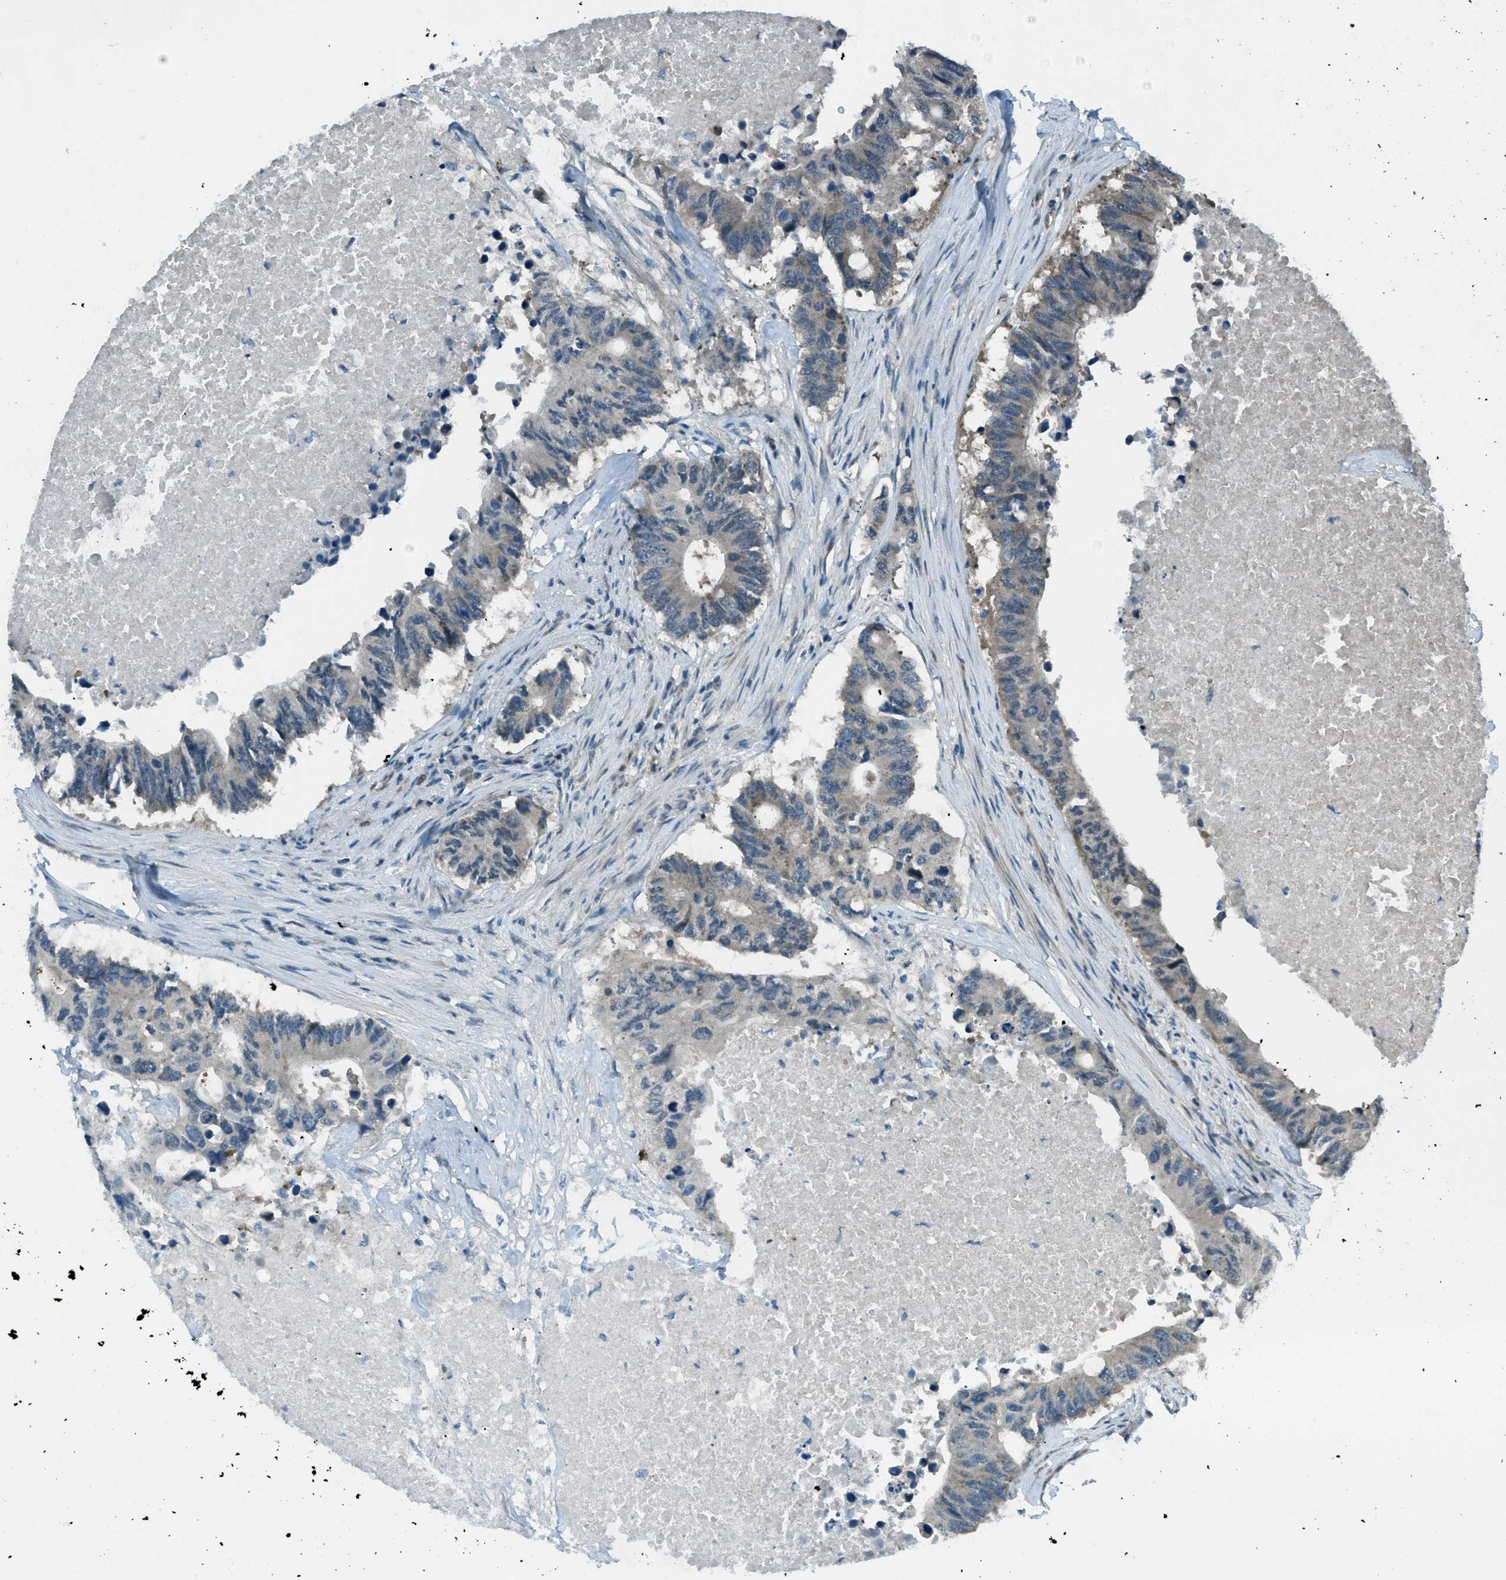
{"staining": {"intensity": "weak", "quantity": "25%-75%", "location": "cytoplasmic/membranous"}, "tissue": "colorectal cancer", "cell_type": "Tumor cells", "image_type": "cancer", "snomed": [{"axis": "morphology", "description": "Adenocarcinoma, NOS"}, {"axis": "topography", "description": "Colon"}], "caption": "Adenocarcinoma (colorectal) tissue demonstrates weak cytoplasmic/membranous staining in approximately 25%-75% of tumor cells, visualized by immunohistochemistry.", "gene": "ASAP2", "patient": {"sex": "male", "age": 71}}